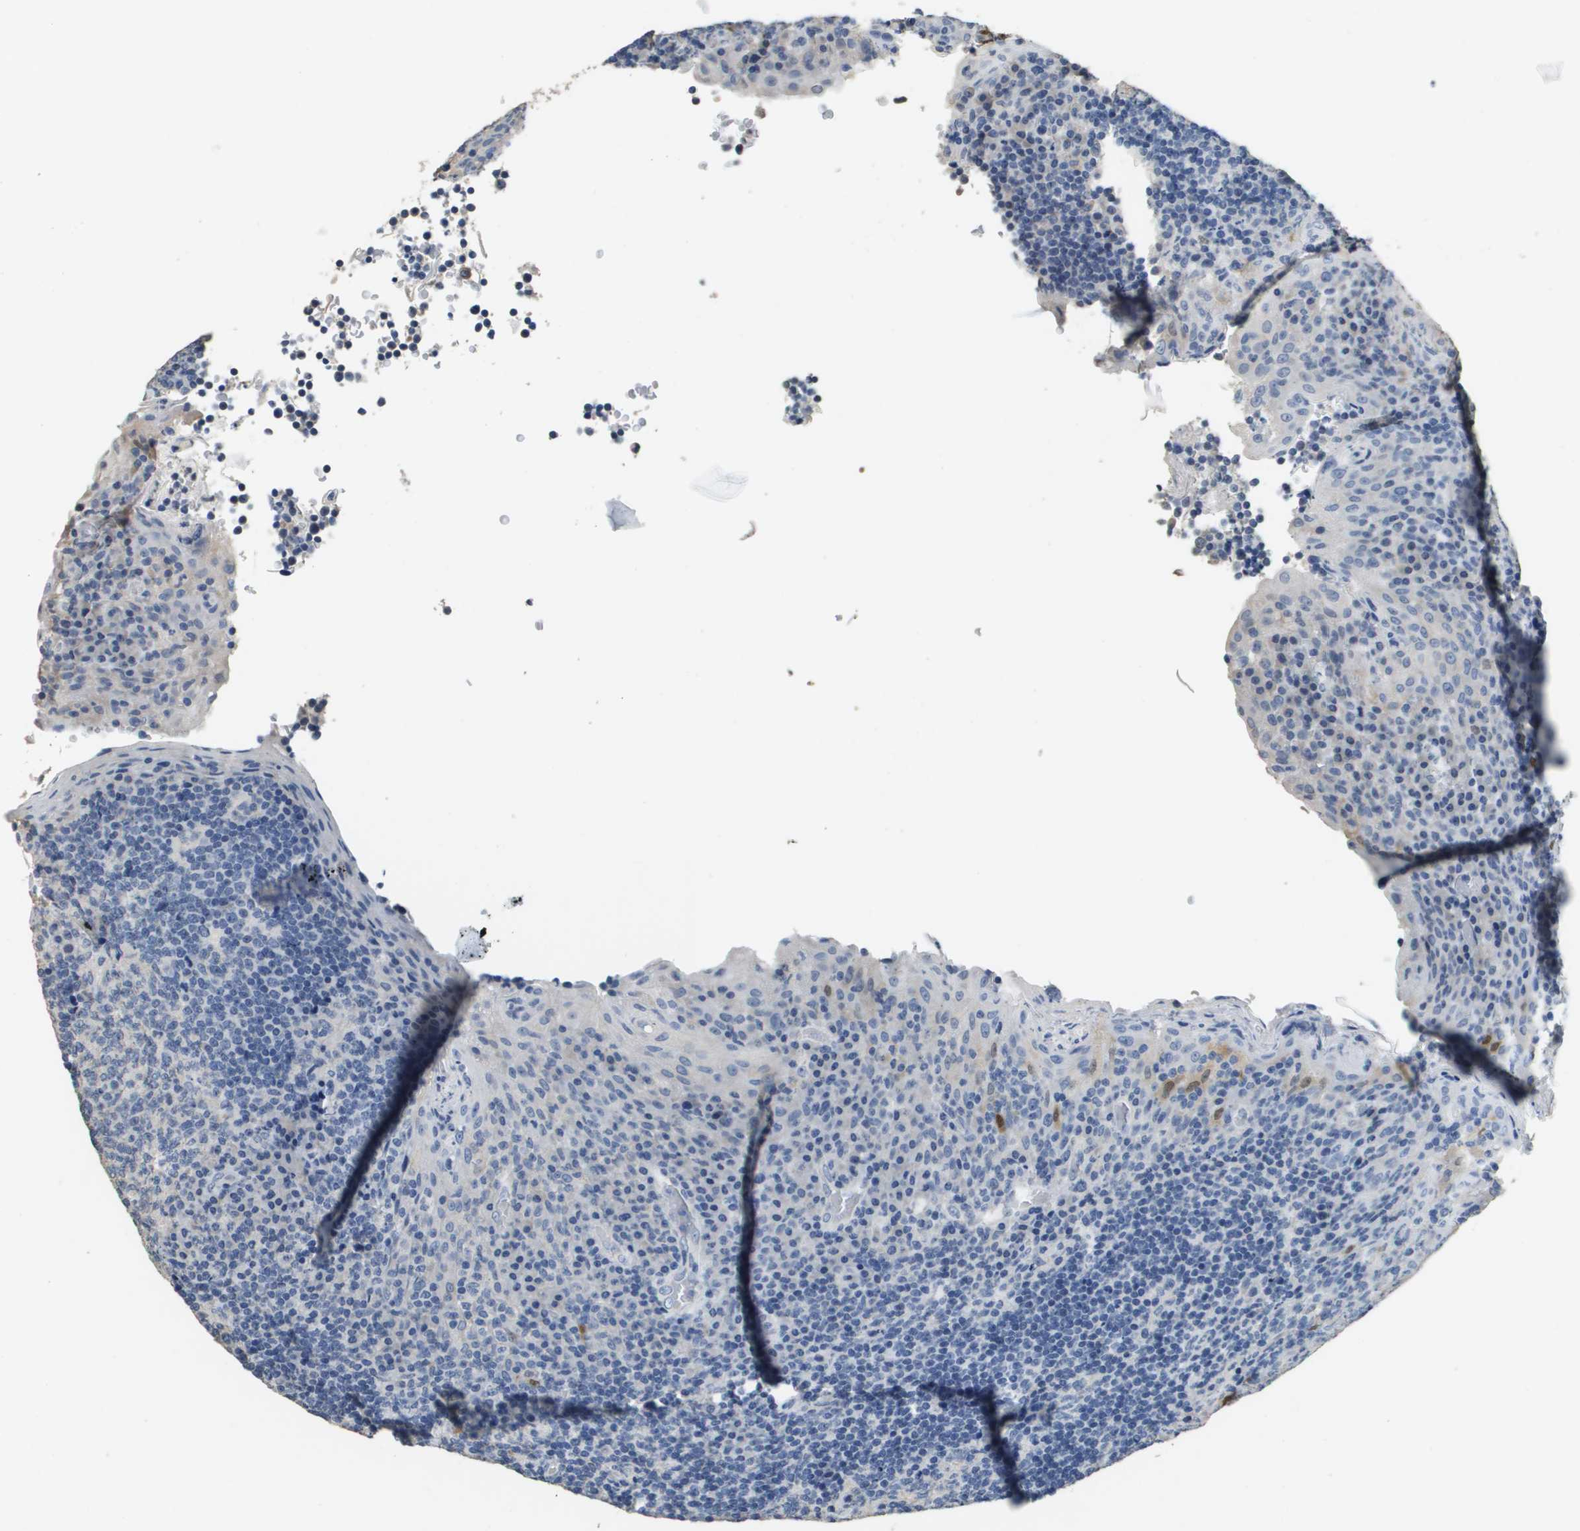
{"staining": {"intensity": "negative", "quantity": "none", "location": "none"}, "tissue": "tonsil", "cell_type": "Germinal center cells", "image_type": "normal", "snomed": [{"axis": "morphology", "description": "Normal tissue, NOS"}, {"axis": "topography", "description": "Tonsil"}], "caption": "Immunohistochemistry micrograph of unremarkable tonsil: human tonsil stained with DAB (3,3'-diaminobenzidine) reveals no significant protein staining in germinal center cells.", "gene": "MT3", "patient": {"sex": "male", "age": 17}}